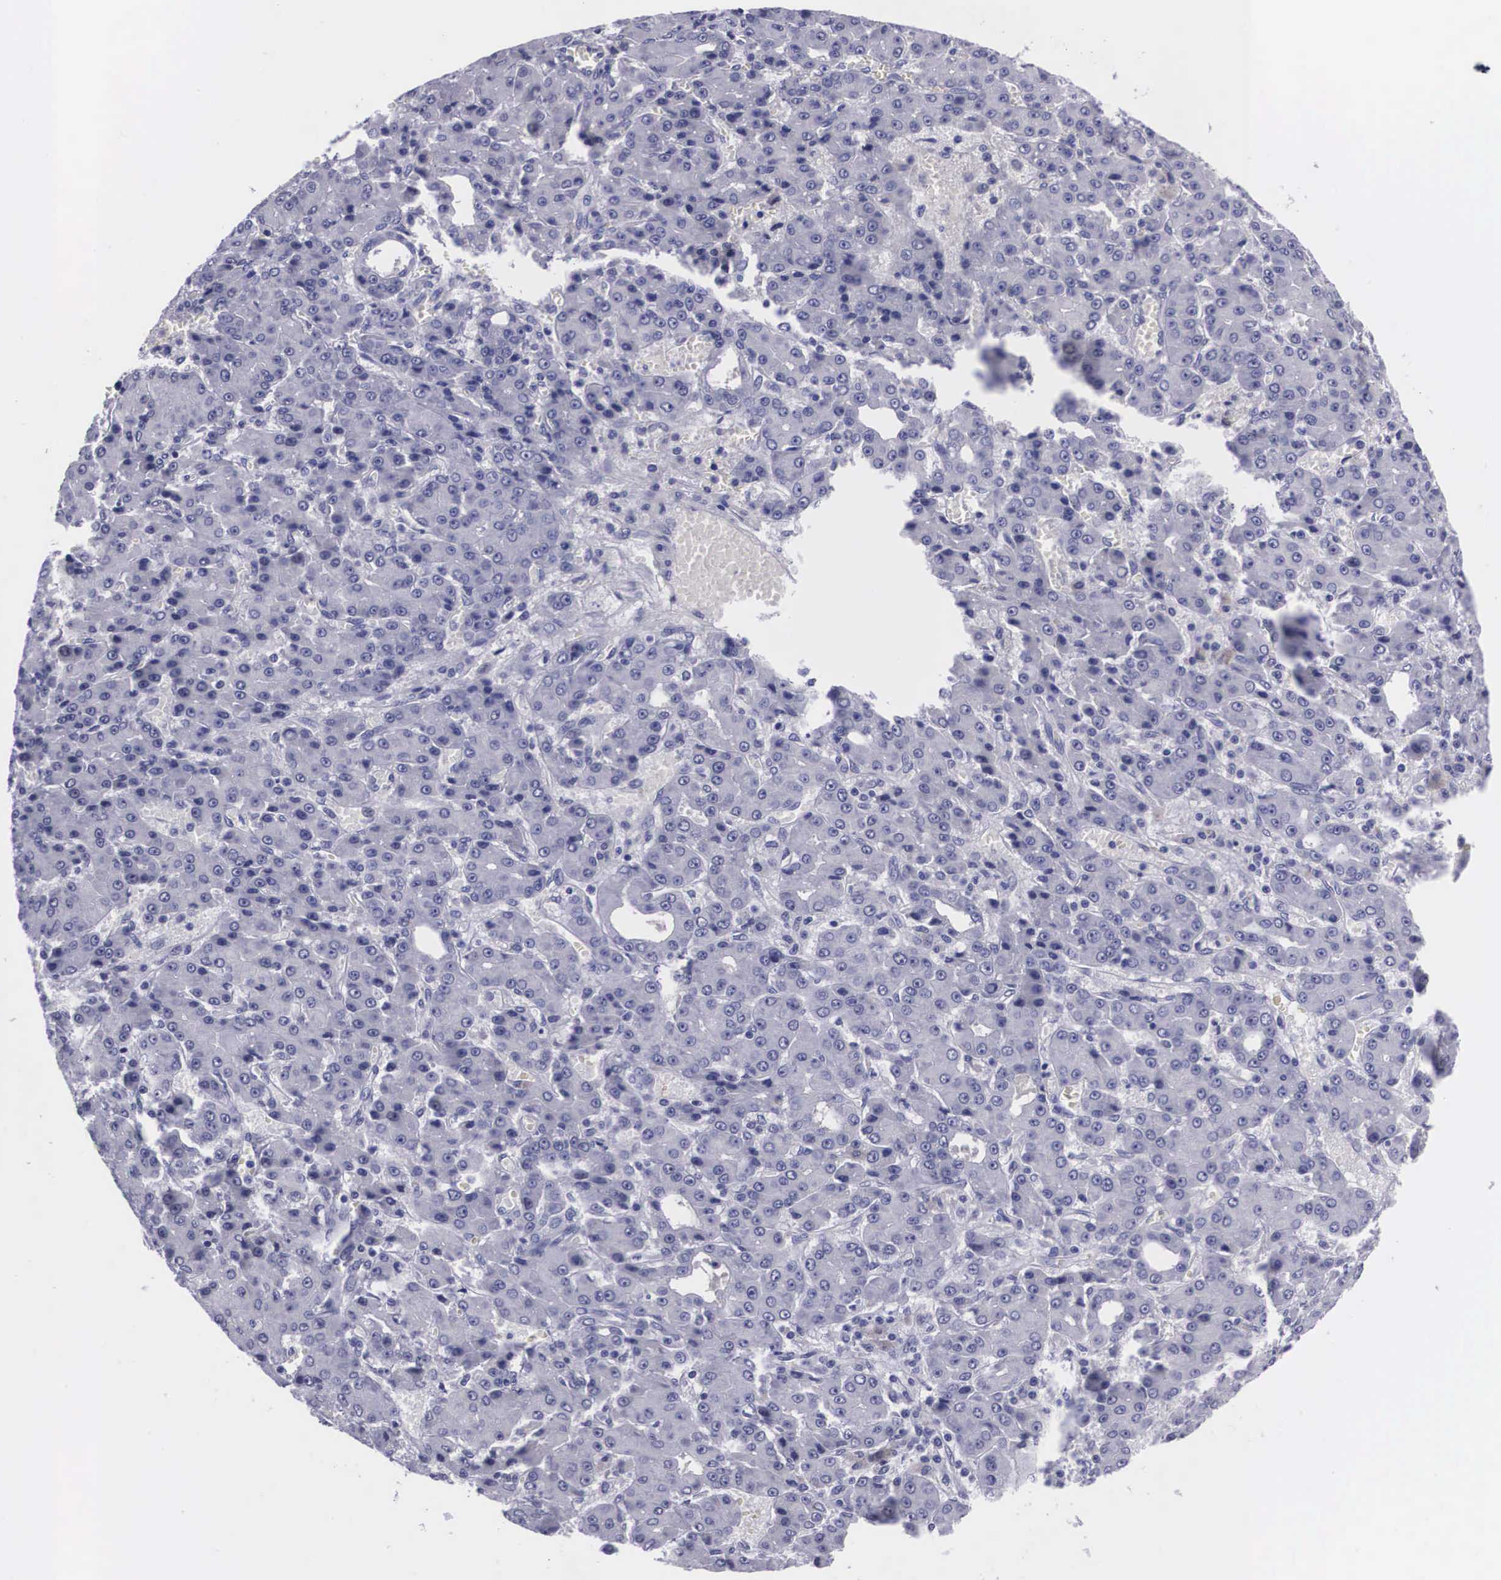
{"staining": {"intensity": "negative", "quantity": "none", "location": "none"}, "tissue": "liver cancer", "cell_type": "Tumor cells", "image_type": "cancer", "snomed": [{"axis": "morphology", "description": "Carcinoma, Hepatocellular, NOS"}, {"axis": "topography", "description": "Liver"}], "caption": "A histopathology image of human liver hepatocellular carcinoma is negative for staining in tumor cells.", "gene": "C22orf31", "patient": {"sex": "male", "age": 69}}